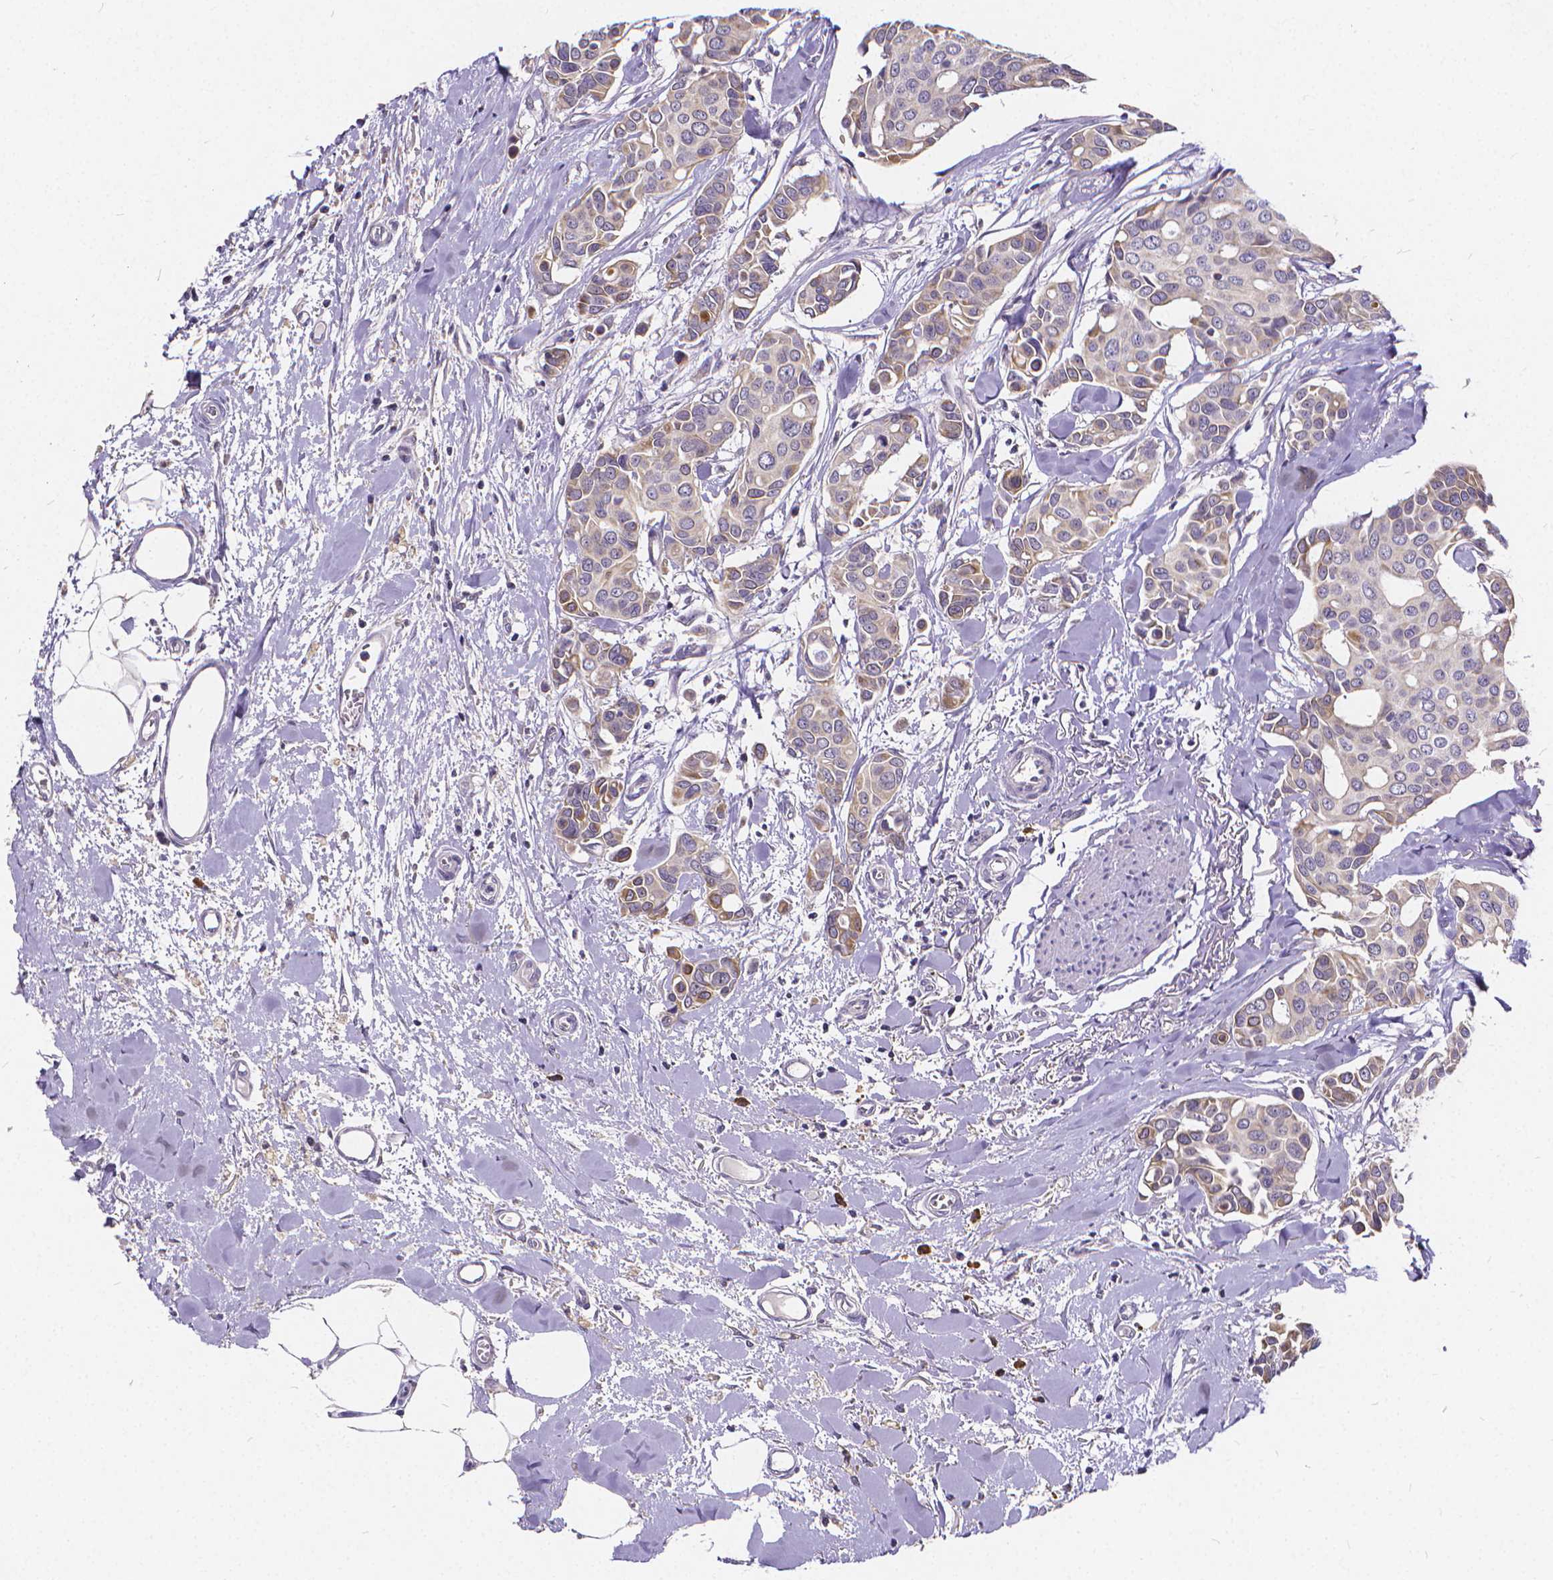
{"staining": {"intensity": "negative", "quantity": "none", "location": "none"}, "tissue": "breast cancer", "cell_type": "Tumor cells", "image_type": "cancer", "snomed": [{"axis": "morphology", "description": "Duct carcinoma"}, {"axis": "topography", "description": "Breast"}], "caption": "The image exhibits no staining of tumor cells in infiltrating ductal carcinoma (breast). Nuclei are stained in blue.", "gene": "GLRB", "patient": {"sex": "female", "age": 54}}